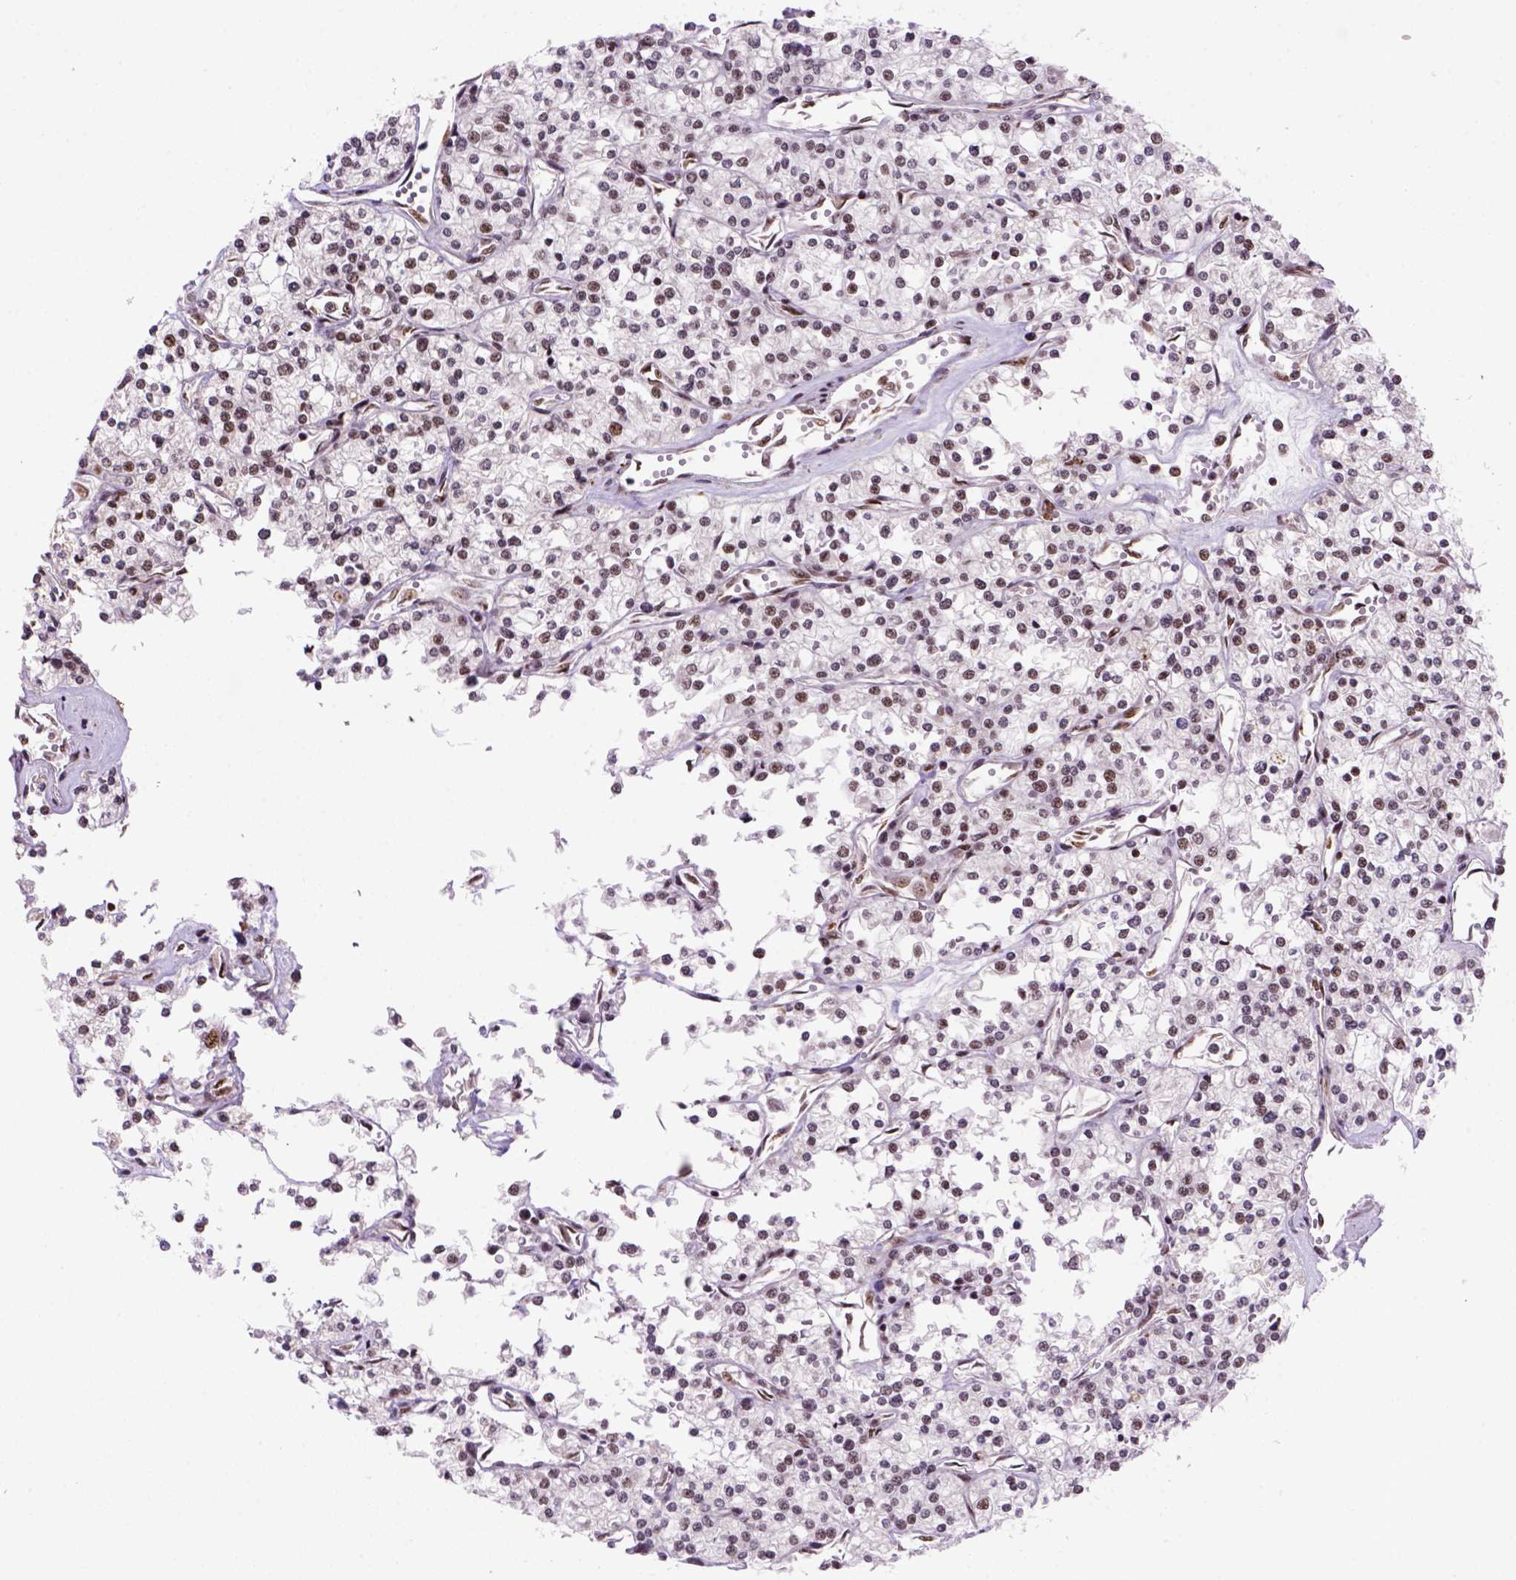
{"staining": {"intensity": "moderate", "quantity": ">75%", "location": "nuclear"}, "tissue": "renal cancer", "cell_type": "Tumor cells", "image_type": "cancer", "snomed": [{"axis": "morphology", "description": "Adenocarcinoma, NOS"}, {"axis": "topography", "description": "Kidney"}], "caption": "Human adenocarcinoma (renal) stained for a protein (brown) exhibits moderate nuclear positive positivity in about >75% of tumor cells.", "gene": "NSMCE2", "patient": {"sex": "male", "age": 80}}